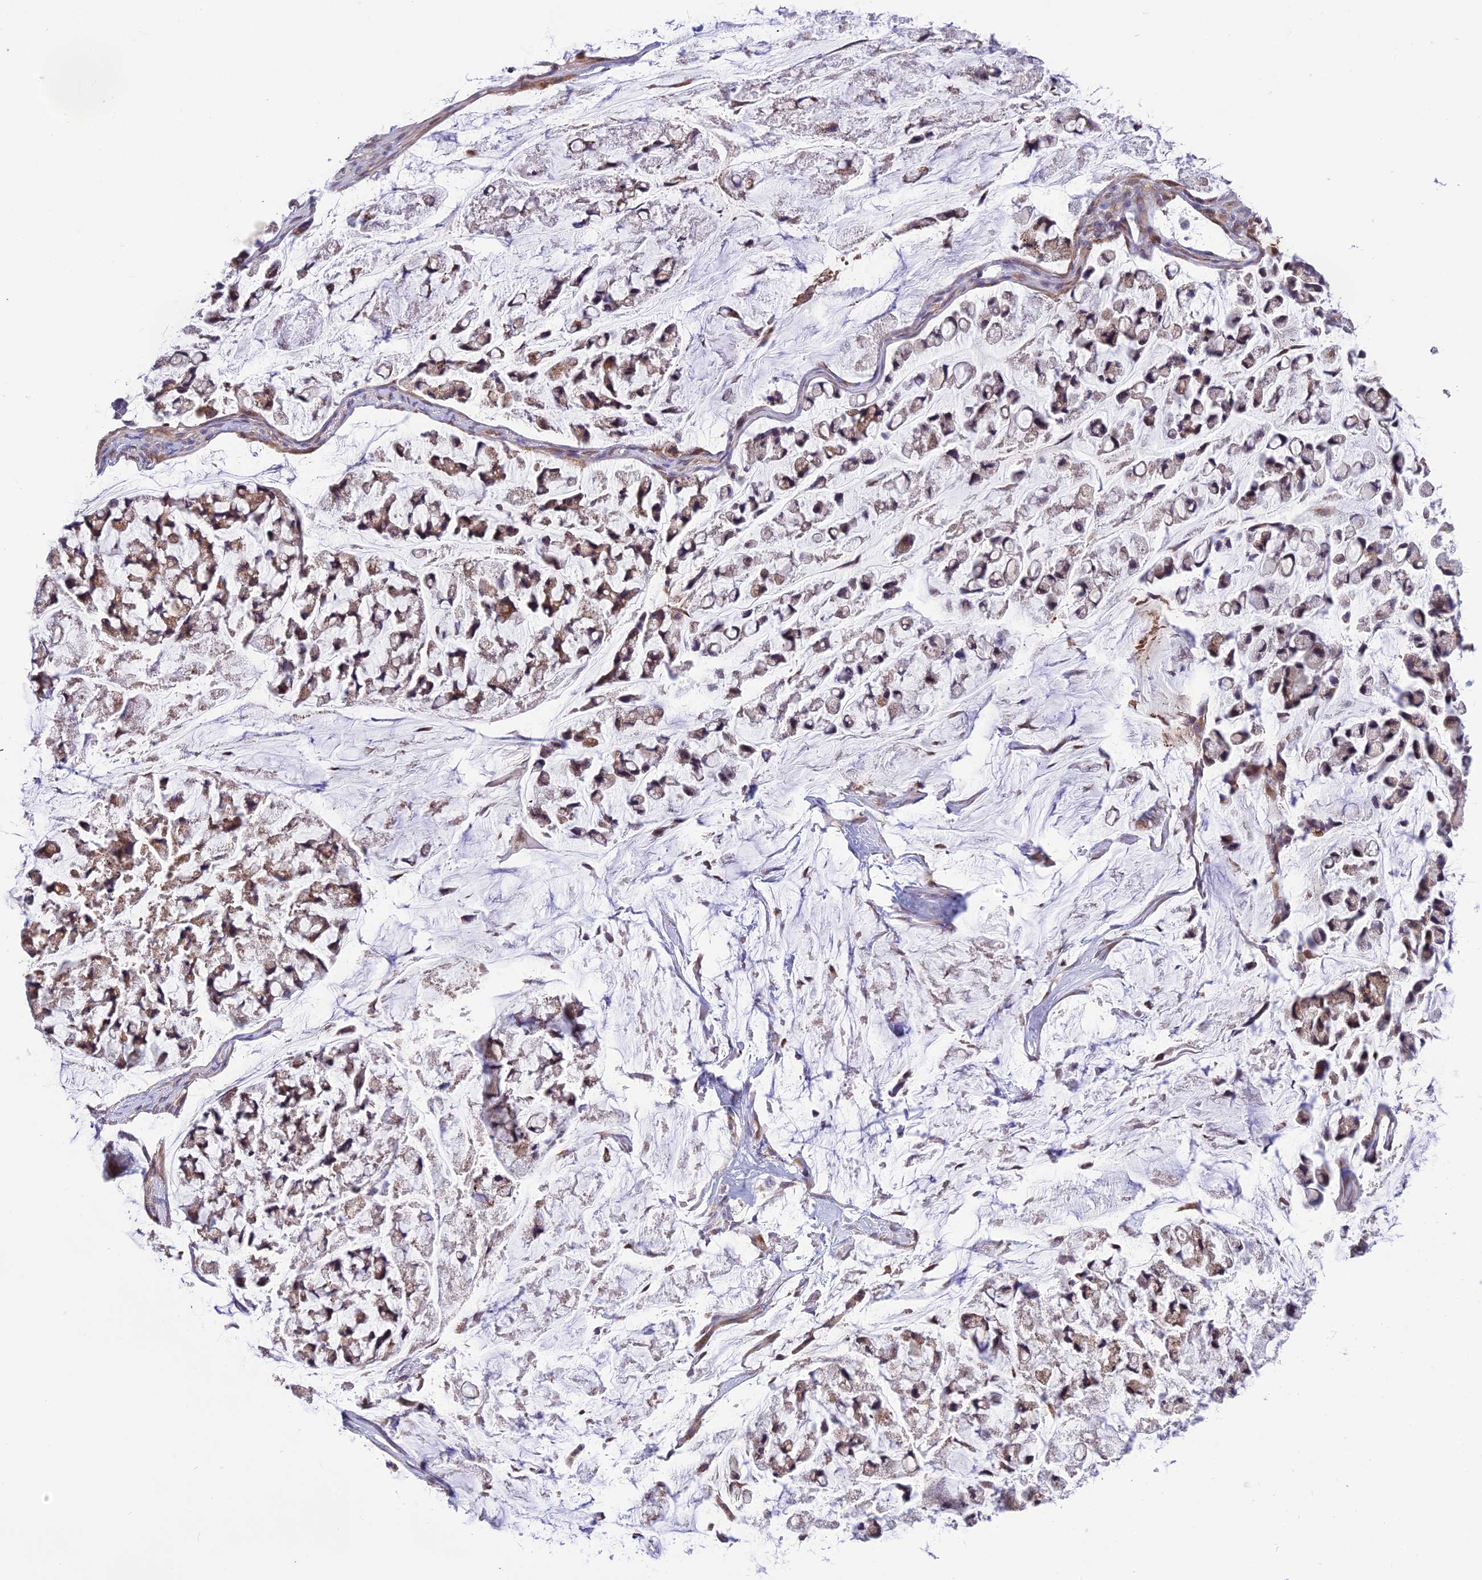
{"staining": {"intensity": "moderate", "quantity": "25%-75%", "location": "cytoplasmic/membranous"}, "tissue": "stomach cancer", "cell_type": "Tumor cells", "image_type": "cancer", "snomed": [{"axis": "morphology", "description": "Adenocarcinoma, NOS"}, {"axis": "topography", "description": "Stomach, lower"}], "caption": "A brown stain shows moderate cytoplasmic/membranous expression of a protein in adenocarcinoma (stomach) tumor cells.", "gene": "DOC2B", "patient": {"sex": "male", "age": 67}}